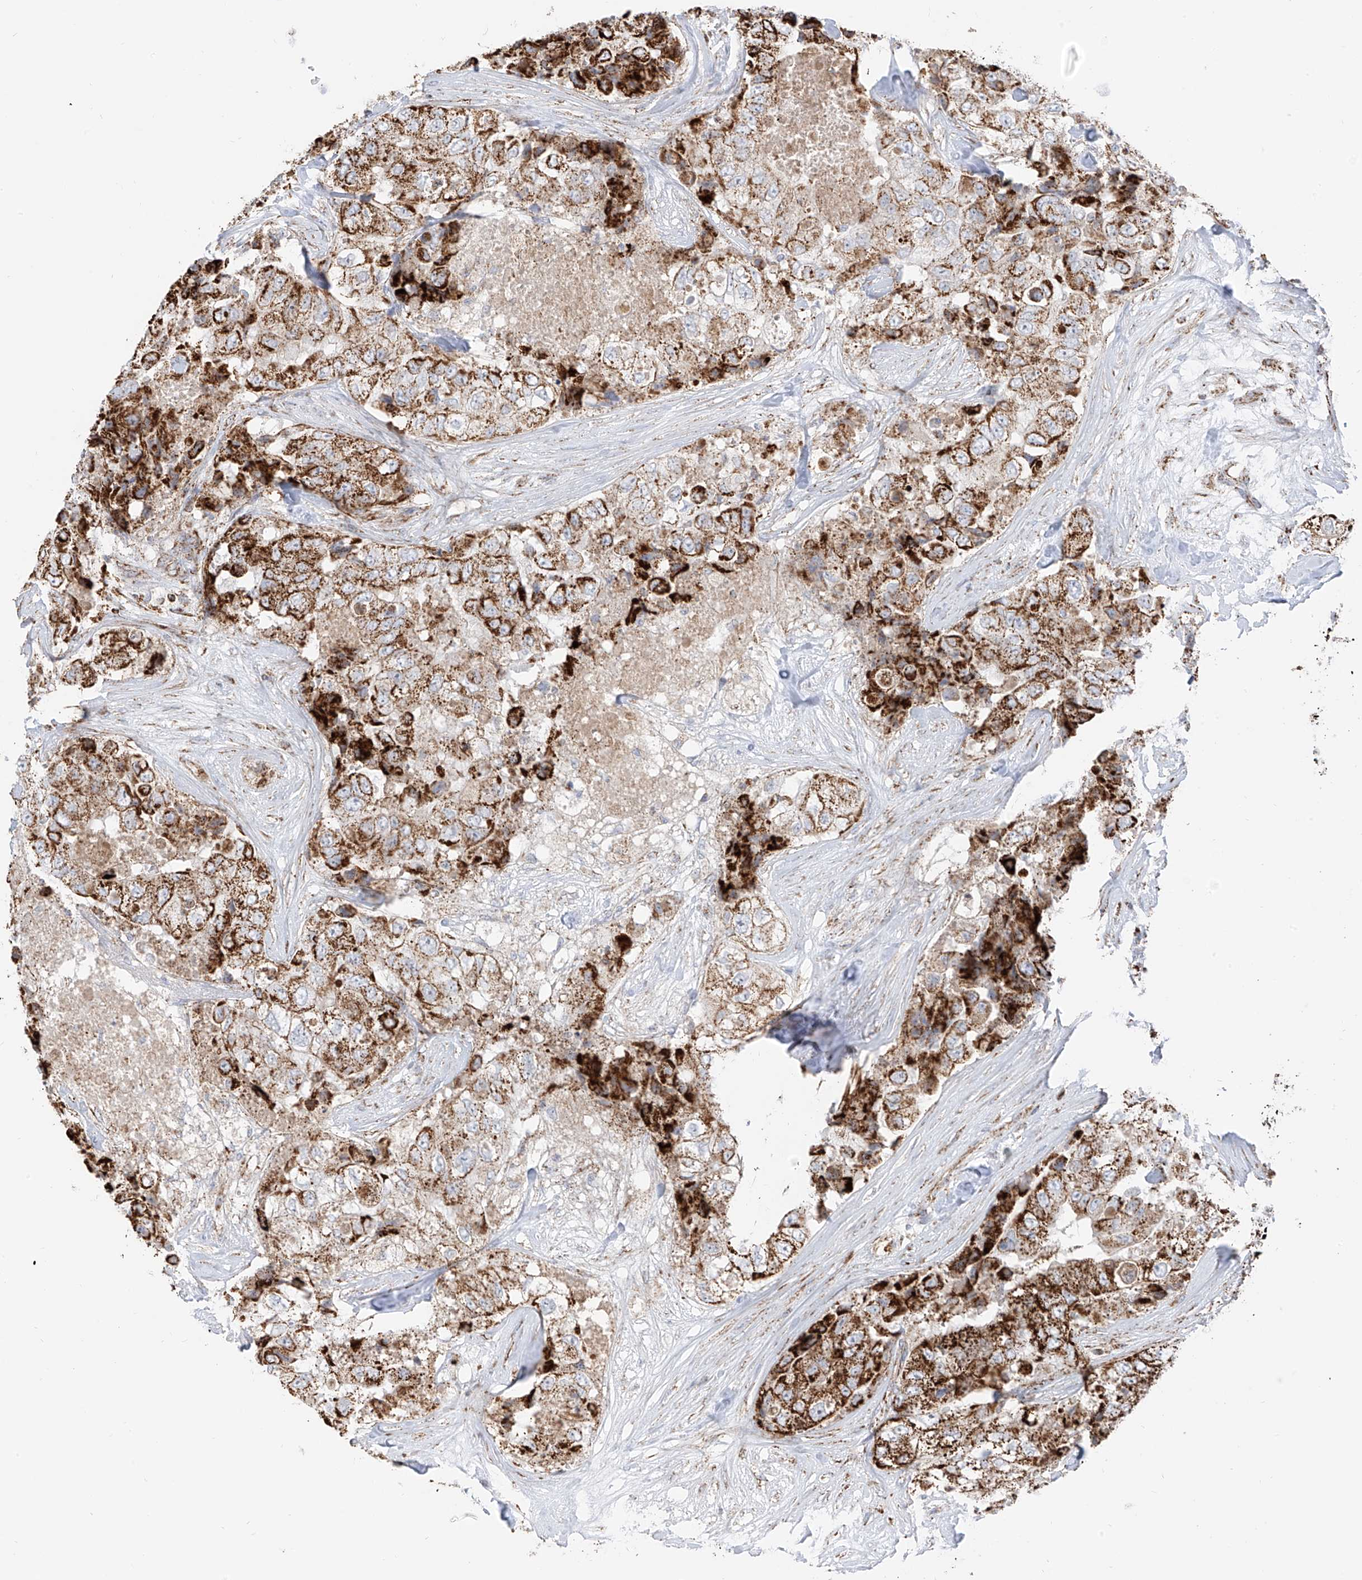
{"staining": {"intensity": "strong", "quantity": ">75%", "location": "cytoplasmic/membranous"}, "tissue": "breast cancer", "cell_type": "Tumor cells", "image_type": "cancer", "snomed": [{"axis": "morphology", "description": "Duct carcinoma"}, {"axis": "topography", "description": "Breast"}], "caption": "IHC staining of breast infiltrating ductal carcinoma, which displays high levels of strong cytoplasmic/membranous staining in approximately >75% of tumor cells indicating strong cytoplasmic/membranous protein staining. The staining was performed using DAB (3,3'-diaminobenzidine) (brown) for protein detection and nuclei were counterstained in hematoxylin (blue).", "gene": "ETHE1", "patient": {"sex": "female", "age": 62}}